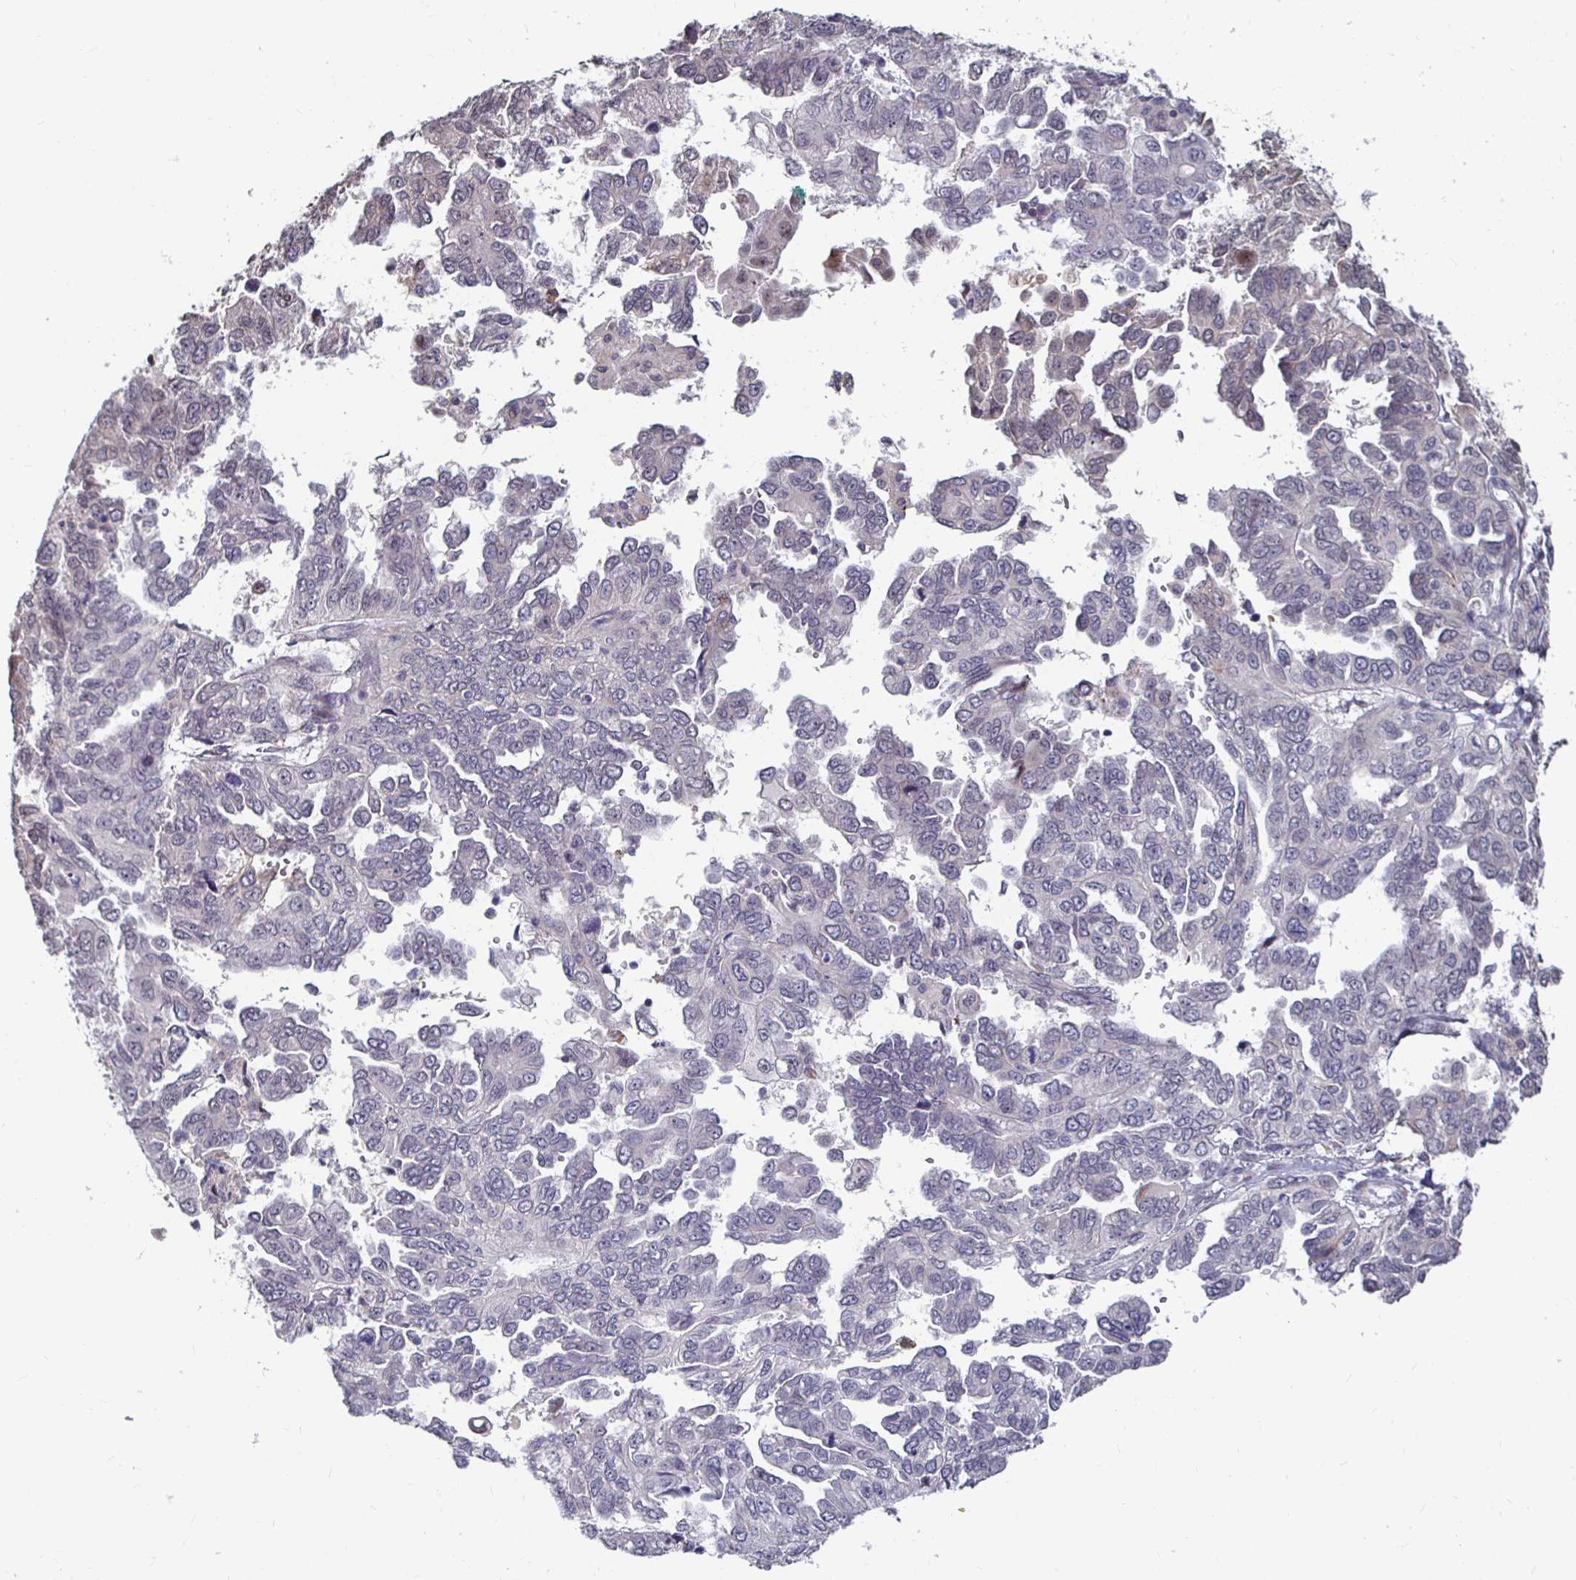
{"staining": {"intensity": "negative", "quantity": "none", "location": "none"}, "tissue": "ovarian cancer", "cell_type": "Tumor cells", "image_type": "cancer", "snomed": [{"axis": "morphology", "description": "Cystadenocarcinoma, serous, NOS"}, {"axis": "topography", "description": "Ovary"}], "caption": "IHC histopathology image of neoplastic tissue: ovarian cancer (serous cystadenocarcinoma) stained with DAB reveals no significant protein expression in tumor cells. (DAB (3,3'-diaminobenzidine) immunohistochemistry, high magnification).", "gene": "CAPN11", "patient": {"sex": "female", "age": 53}}